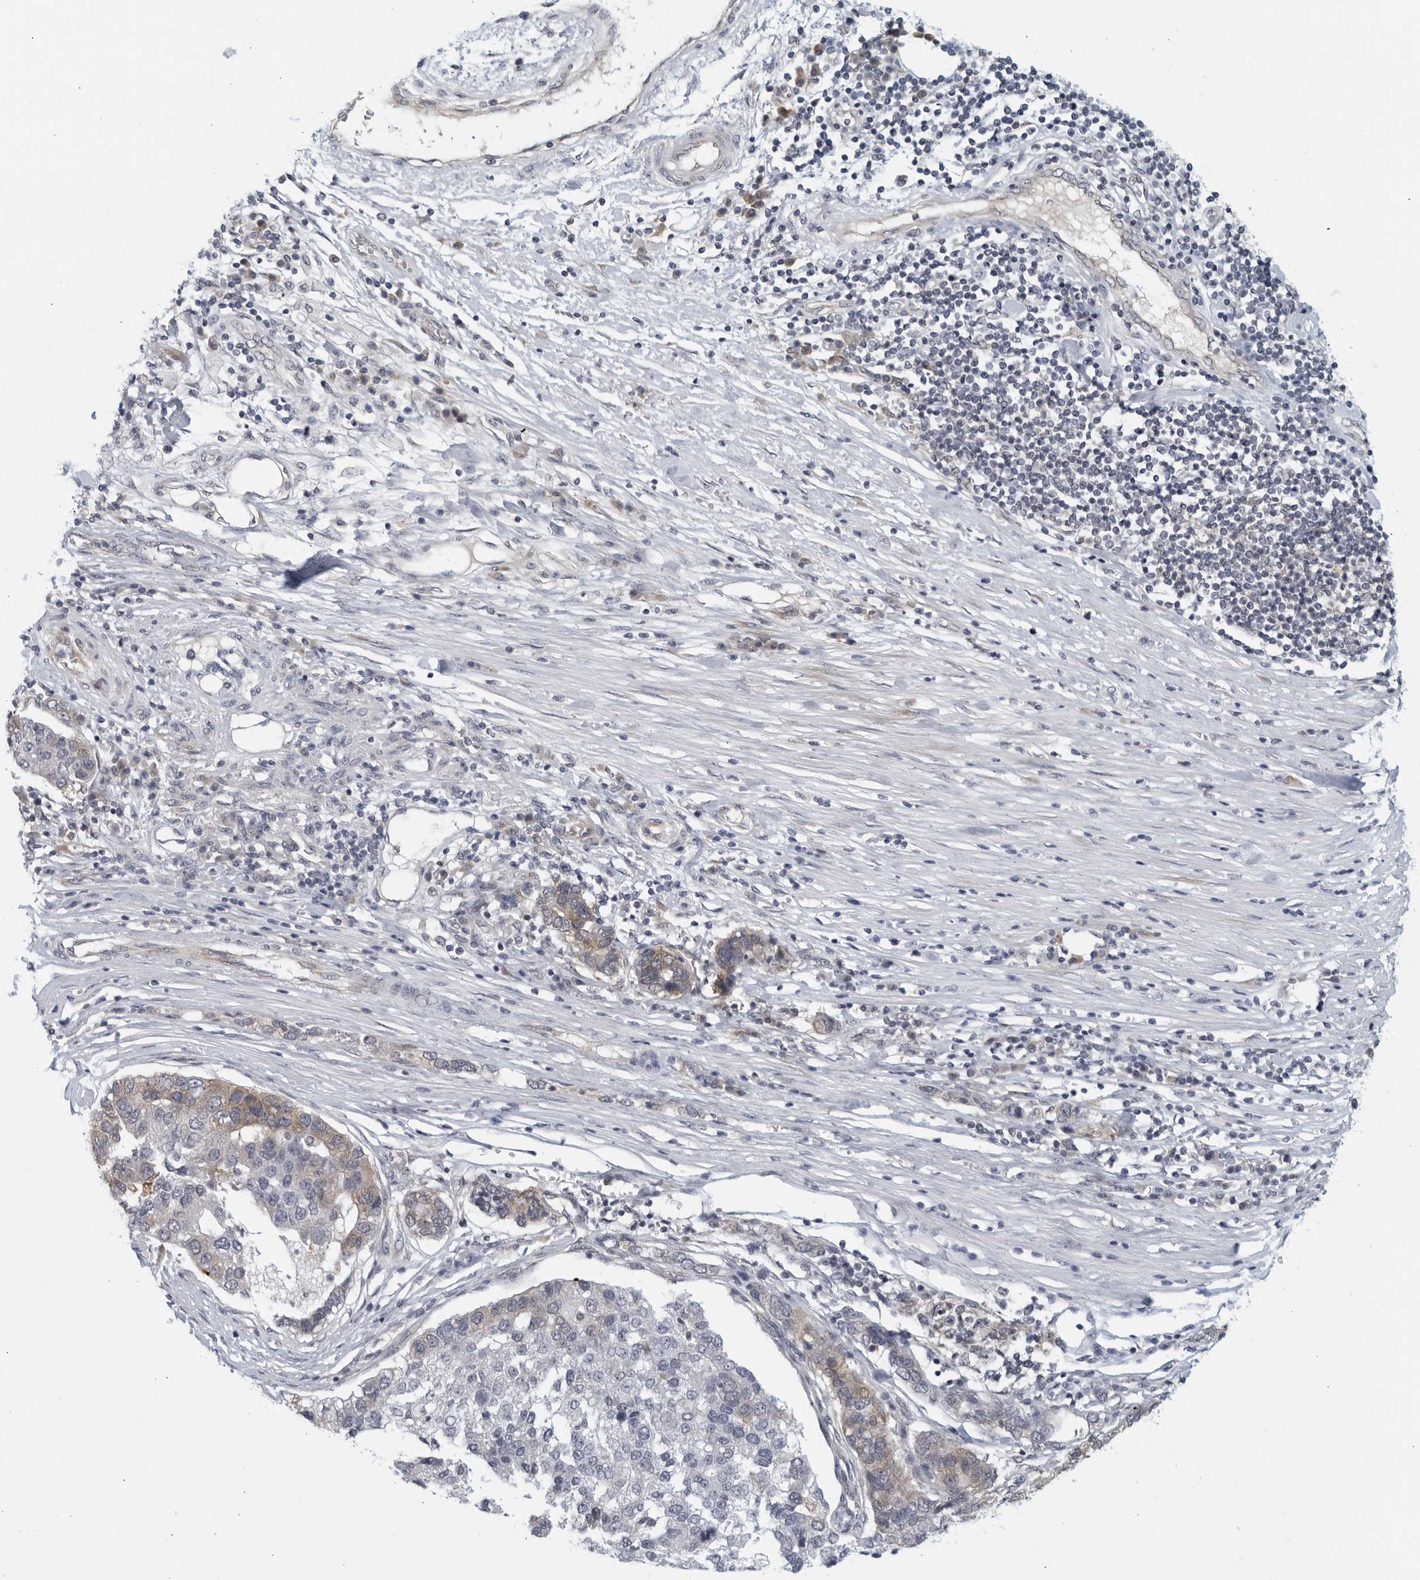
{"staining": {"intensity": "weak", "quantity": "25%-75%", "location": "cytoplasmic/membranous"}, "tissue": "pancreatic cancer", "cell_type": "Tumor cells", "image_type": "cancer", "snomed": [{"axis": "morphology", "description": "Adenocarcinoma, NOS"}, {"axis": "topography", "description": "Pancreas"}], "caption": "Pancreatic cancer was stained to show a protein in brown. There is low levels of weak cytoplasmic/membranous staining in about 25%-75% of tumor cells. The staining is performed using DAB (3,3'-diaminobenzidine) brown chromogen to label protein expression. The nuclei are counter-stained blue using hematoxylin.", "gene": "RC3H1", "patient": {"sex": "female", "age": 61}}